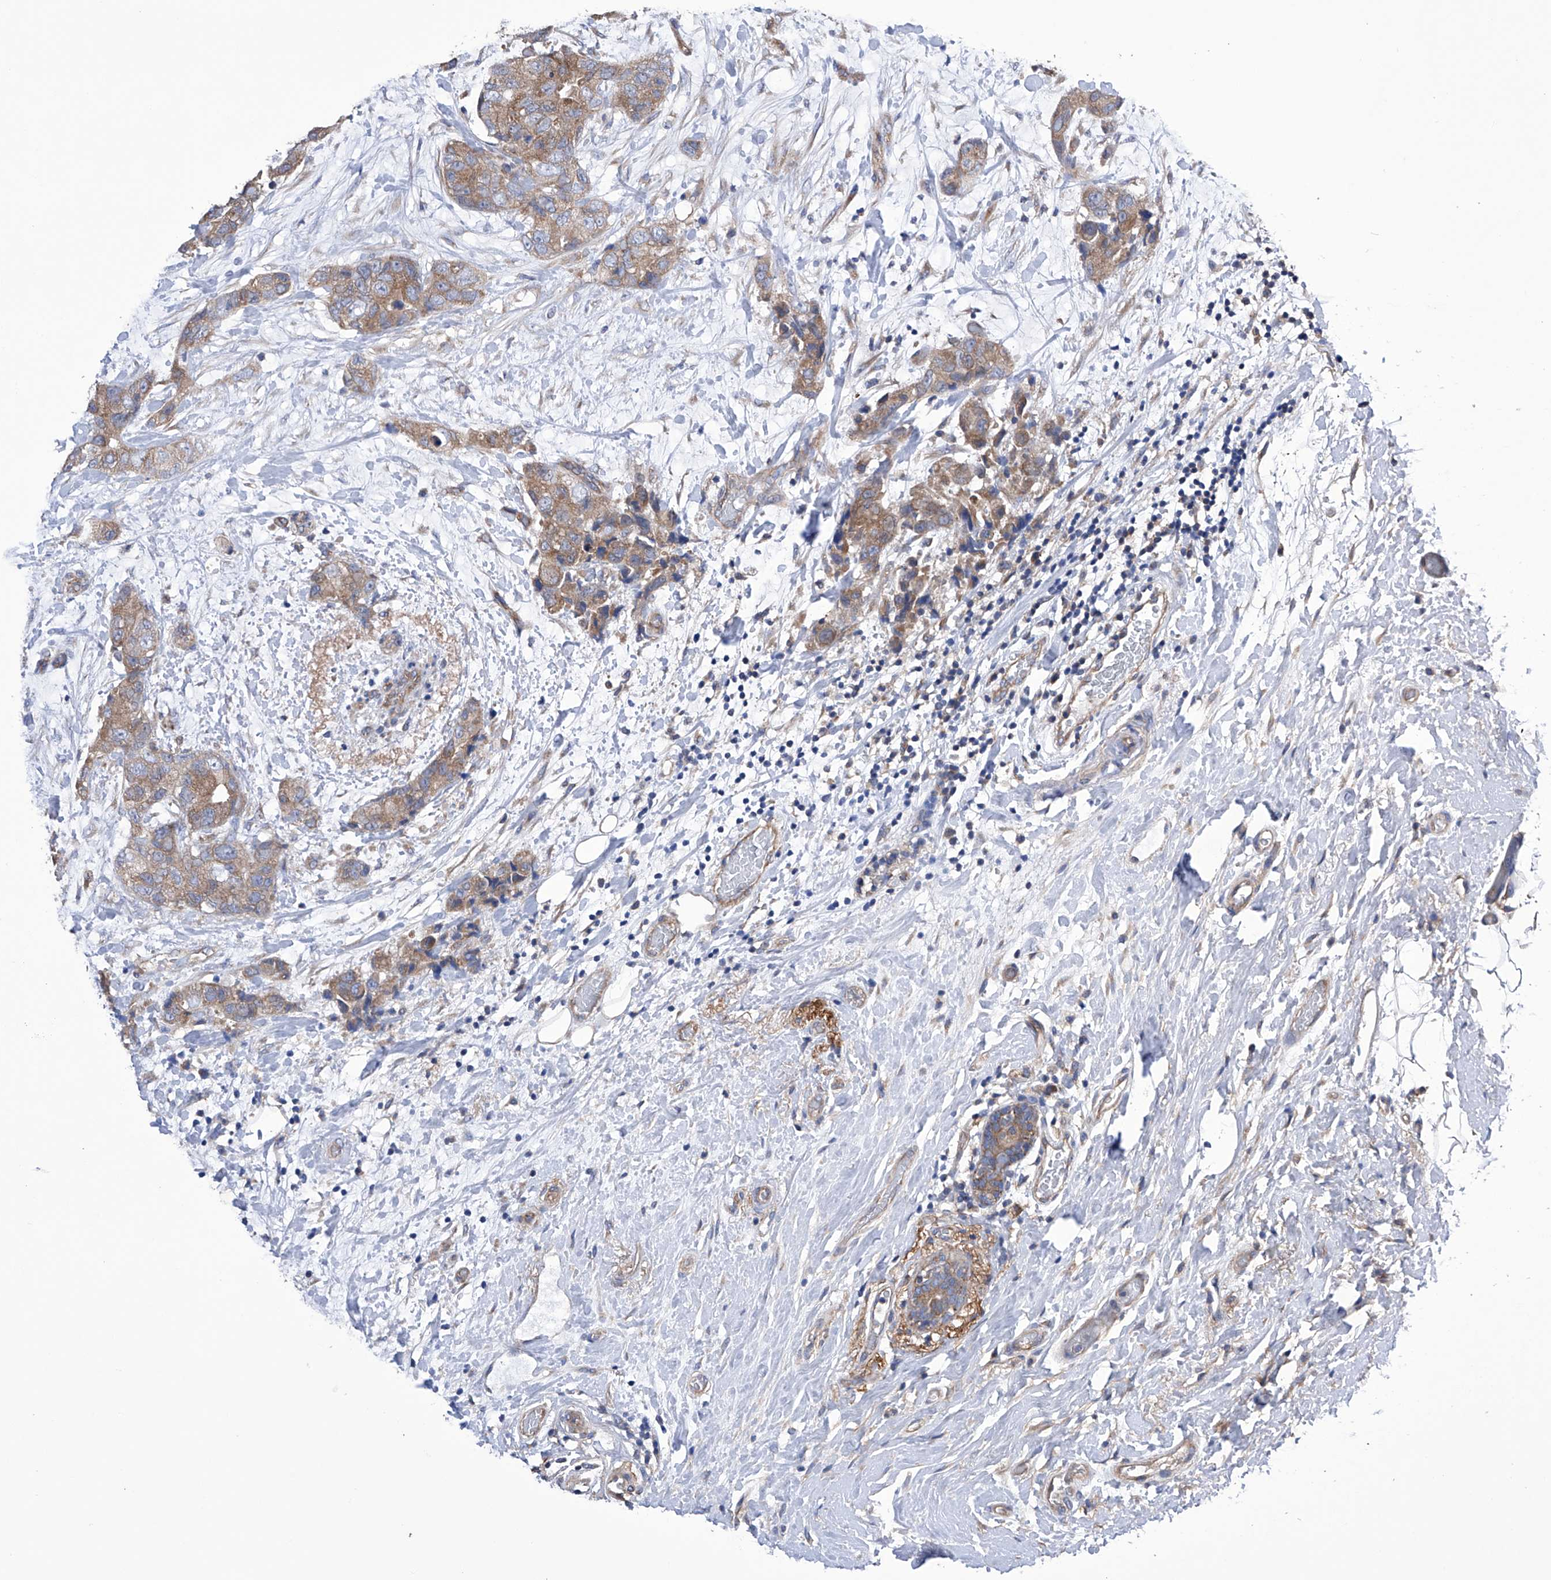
{"staining": {"intensity": "moderate", "quantity": ">75%", "location": "cytoplasmic/membranous"}, "tissue": "breast cancer", "cell_type": "Tumor cells", "image_type": "cancer", "snomed": [{"axis": "morphology", "description": "Duct carcinoma"}, {"axis": "topography", "description": "Breast"}], "caption": "A brown stain labels moderate cytoplasmic/membranous staining of a protein in human intraductal carcinoma (breast) tumor cells.", "gene": "EFCAB2", "patient": {"sex": "female", "age": 62}}